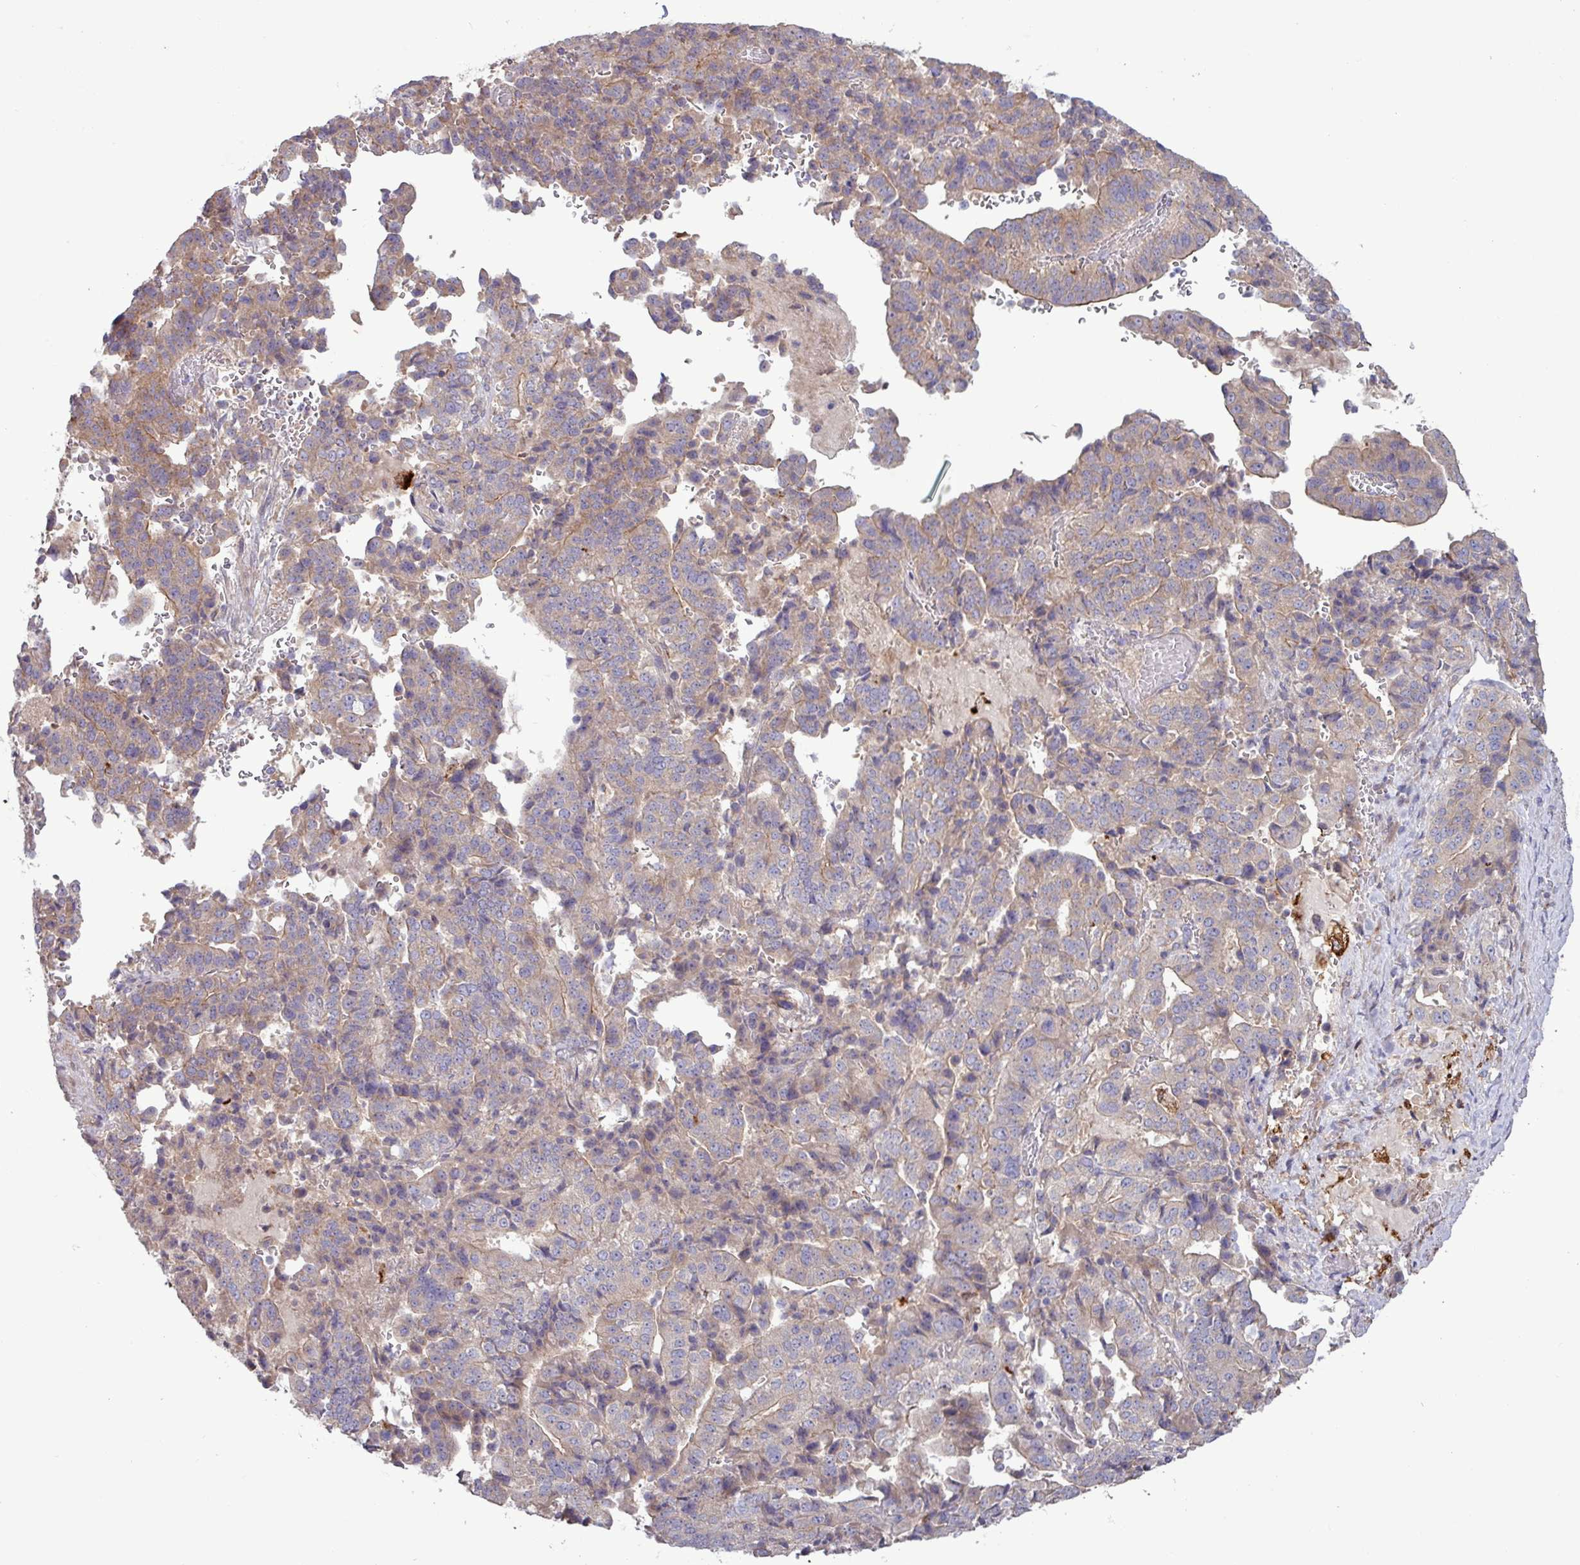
{"staining": {"intensity": "negative", "quantity": "none", "location": "none"}, "tissue": "stomach cancer", "cell_type": "Tumor cells", "image_type": "cancer", "snomed": [{"axis": "morphology", "description": "Adenocarcinoma, NOS"}, {"axis": "topography", "description": "Stomach"}], "caption": "High magnification brightfield microscopy of stomach adenocarcinoma stained with DAB (3,3'-diaminobenzidine) (brown) and counterstained with hematoxylin (blue): tumor cells show no significant expression.", "gene": "PLIN2", "patient": {"sex": "male", "age": 48}}